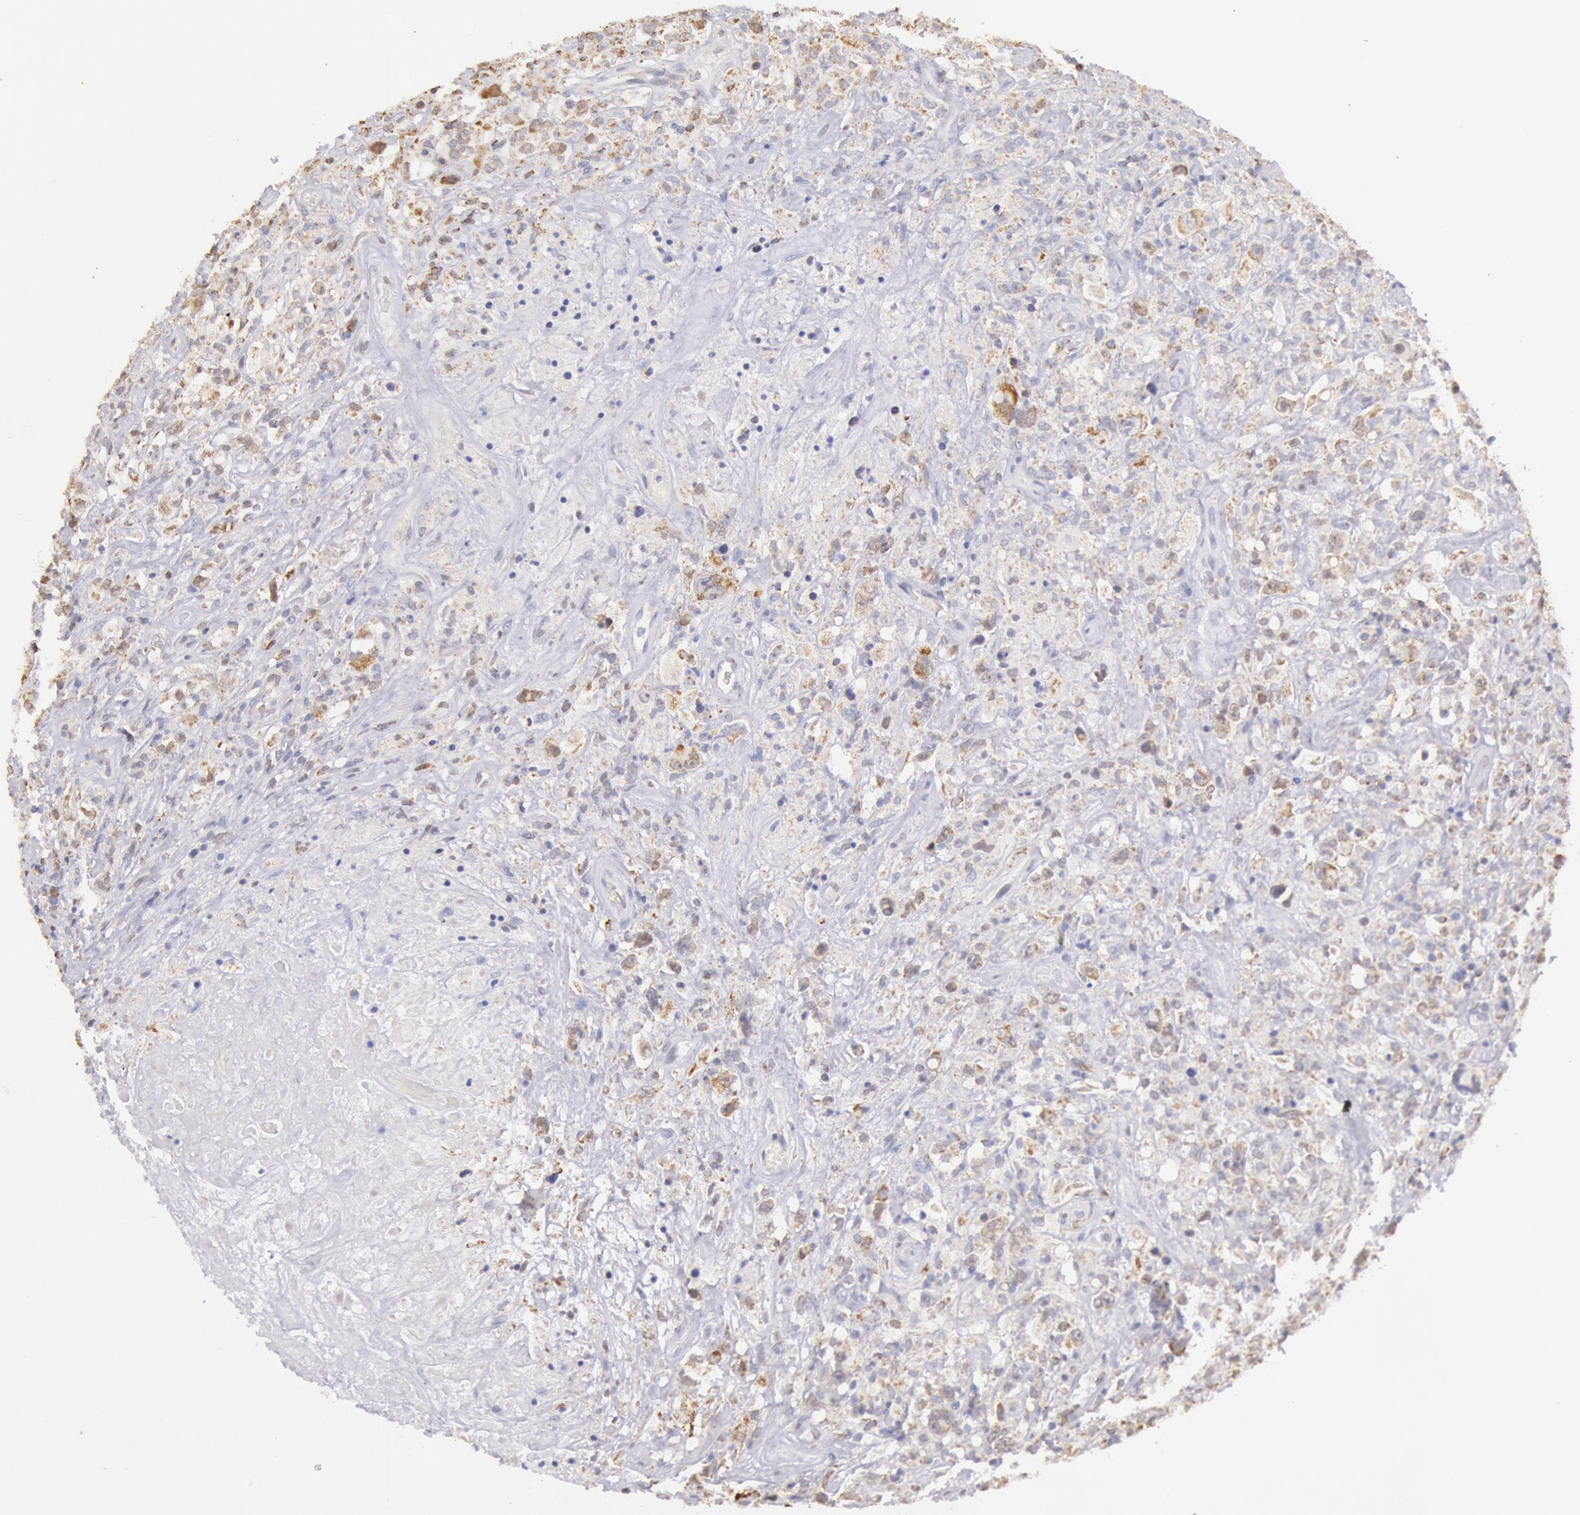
{"staining": {"intensity": "moderate", "quantity": "25%-75%", "location": "cytoplasmic/membranous"}, "tissue": "lymphoma", "cell_type": "Tumor cells", "image_type": "cancer", "snomed": [{"axis": "morphology", "description": "Hodgkin's disease, NOS"}, {"axis": "topography", "description": "Lymph node"}], "caption": "Hodgkin's disease stained with IHC demonstrates moderate cytoplasmic/membranous staining in approximately 25%-75% of tumor cells.", "gene": "FRMD6", "patient": {"sex": "male", "age": 46}}